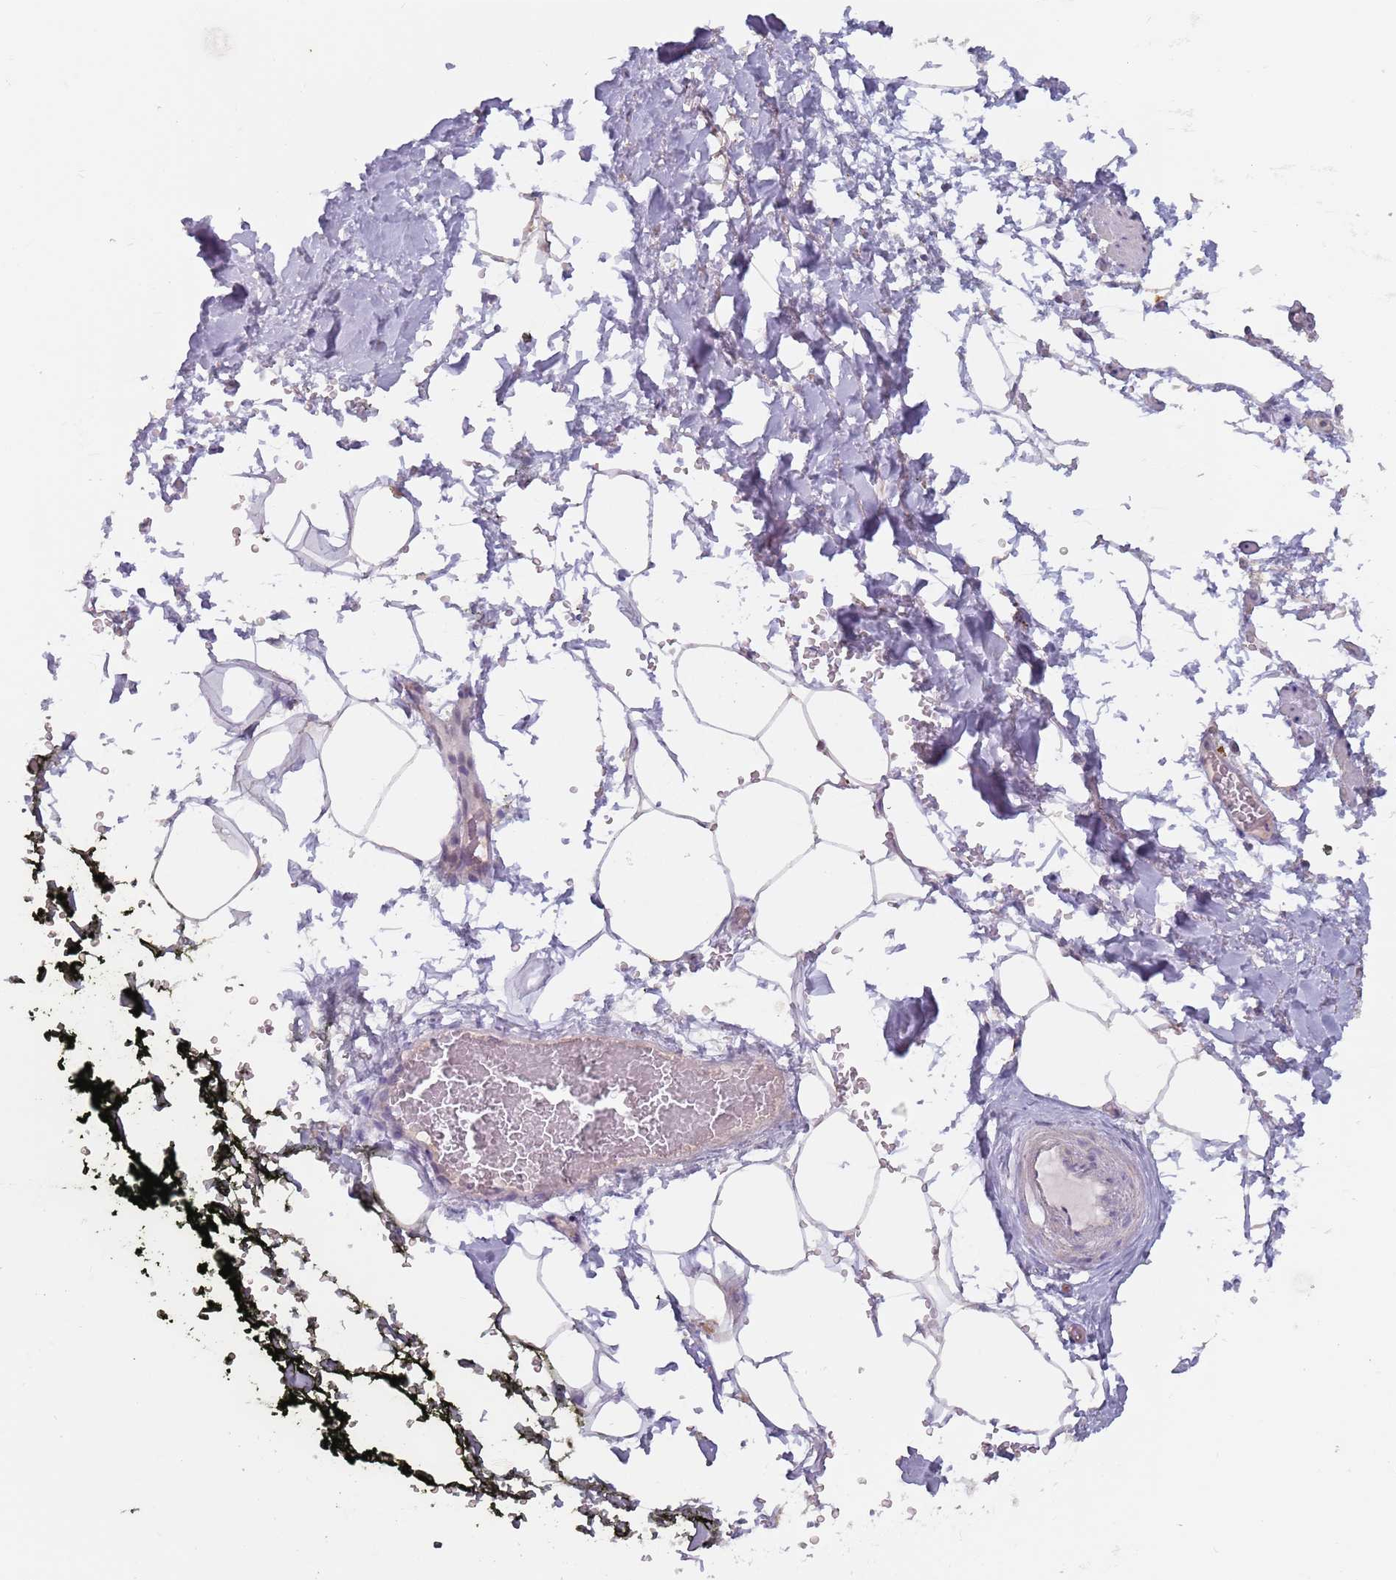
{"staining": {"intensity": "moderate", "quantity": "<25%", "location": "cytoplasmic/membranous"}, "tissue": "adipose tissue", "cell_type": "Adipocytes", "image_type": "normal", "snomed": [{"axis": "morphology", "description": "Normal tissue, NOS"}, {"axis": "morphology", "description": "Adenocarcinoma, Low grade"}, {"axis": "topography", "description": "Prostate"}, {"axis": "topography", "description": "Peripheral nerve tissue"}], "caption": "Moderate cytoplasmic/membranous staining is appreciated in about <25% of adipocytes in normal adipose tissue.", "gene": "DXO", "patient": {"sex": "male", "age": 63}}